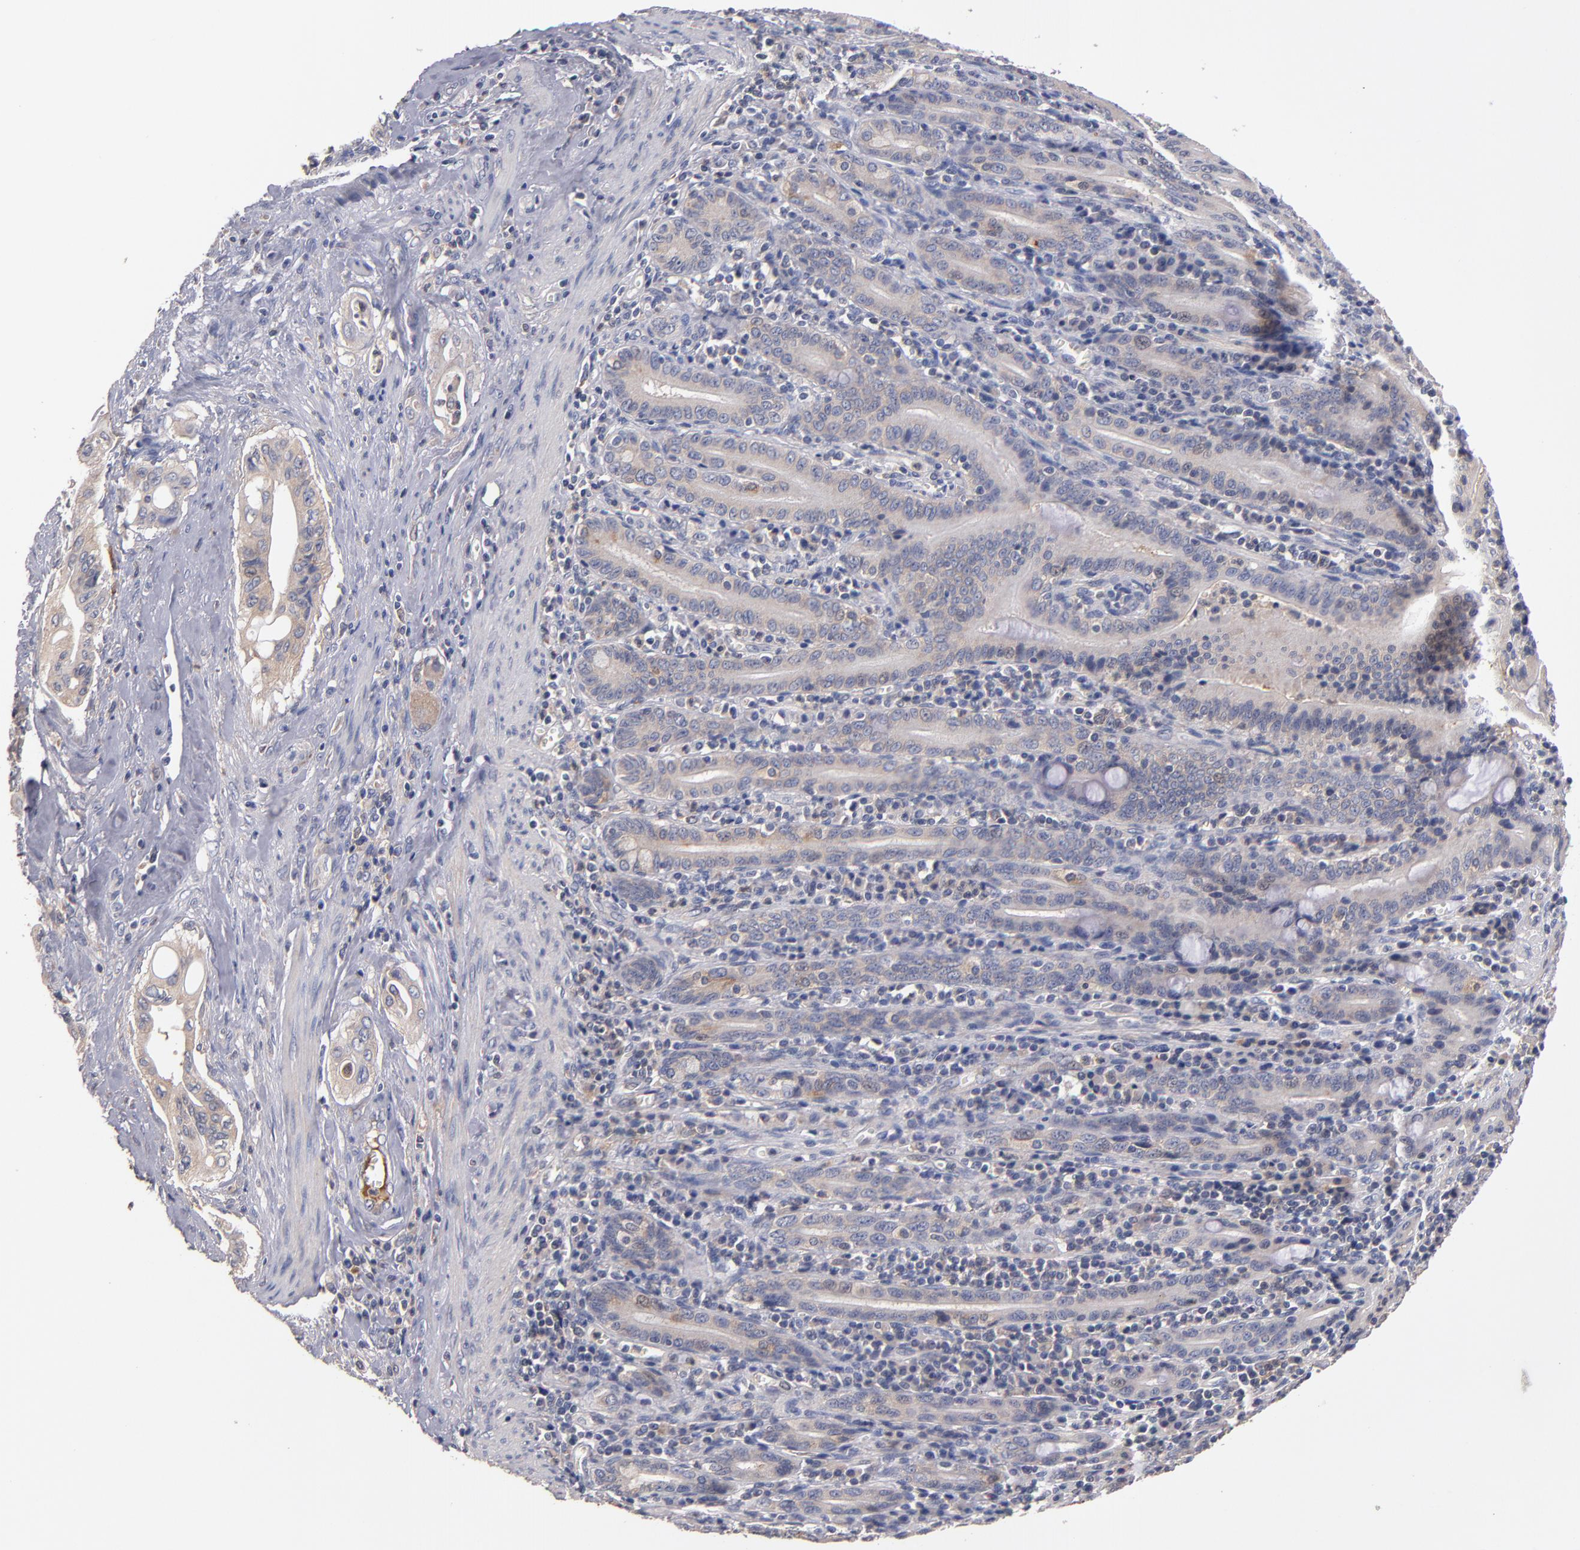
{"staining": {"intensity": "weak", "quantity": ">75%", "location": "cytoplasmic/membranous"}, "tissue": "pancreatic cancer", "cell_type": "Tumor cells", "image_type": "cancer", "snomed": [{"axis": "morphology", "description": "Adenocarcinoma, NOS"}, {"axis": "topography", "description": "Pancreas"}], "caption": "Immunohistochemistry (IHC) histopathology image of neoplastic tissue: human pancreatic adenocarcinoma stained using immunohistochemistry exhibits low levels of weak protein expression localized specifically in the cytoplasmic/membranous of tumor cells, appearing as a cytoplasmic/membranous brown color.", "gene": "DACT1", "patient": {"sex": "male", "age": 77}}